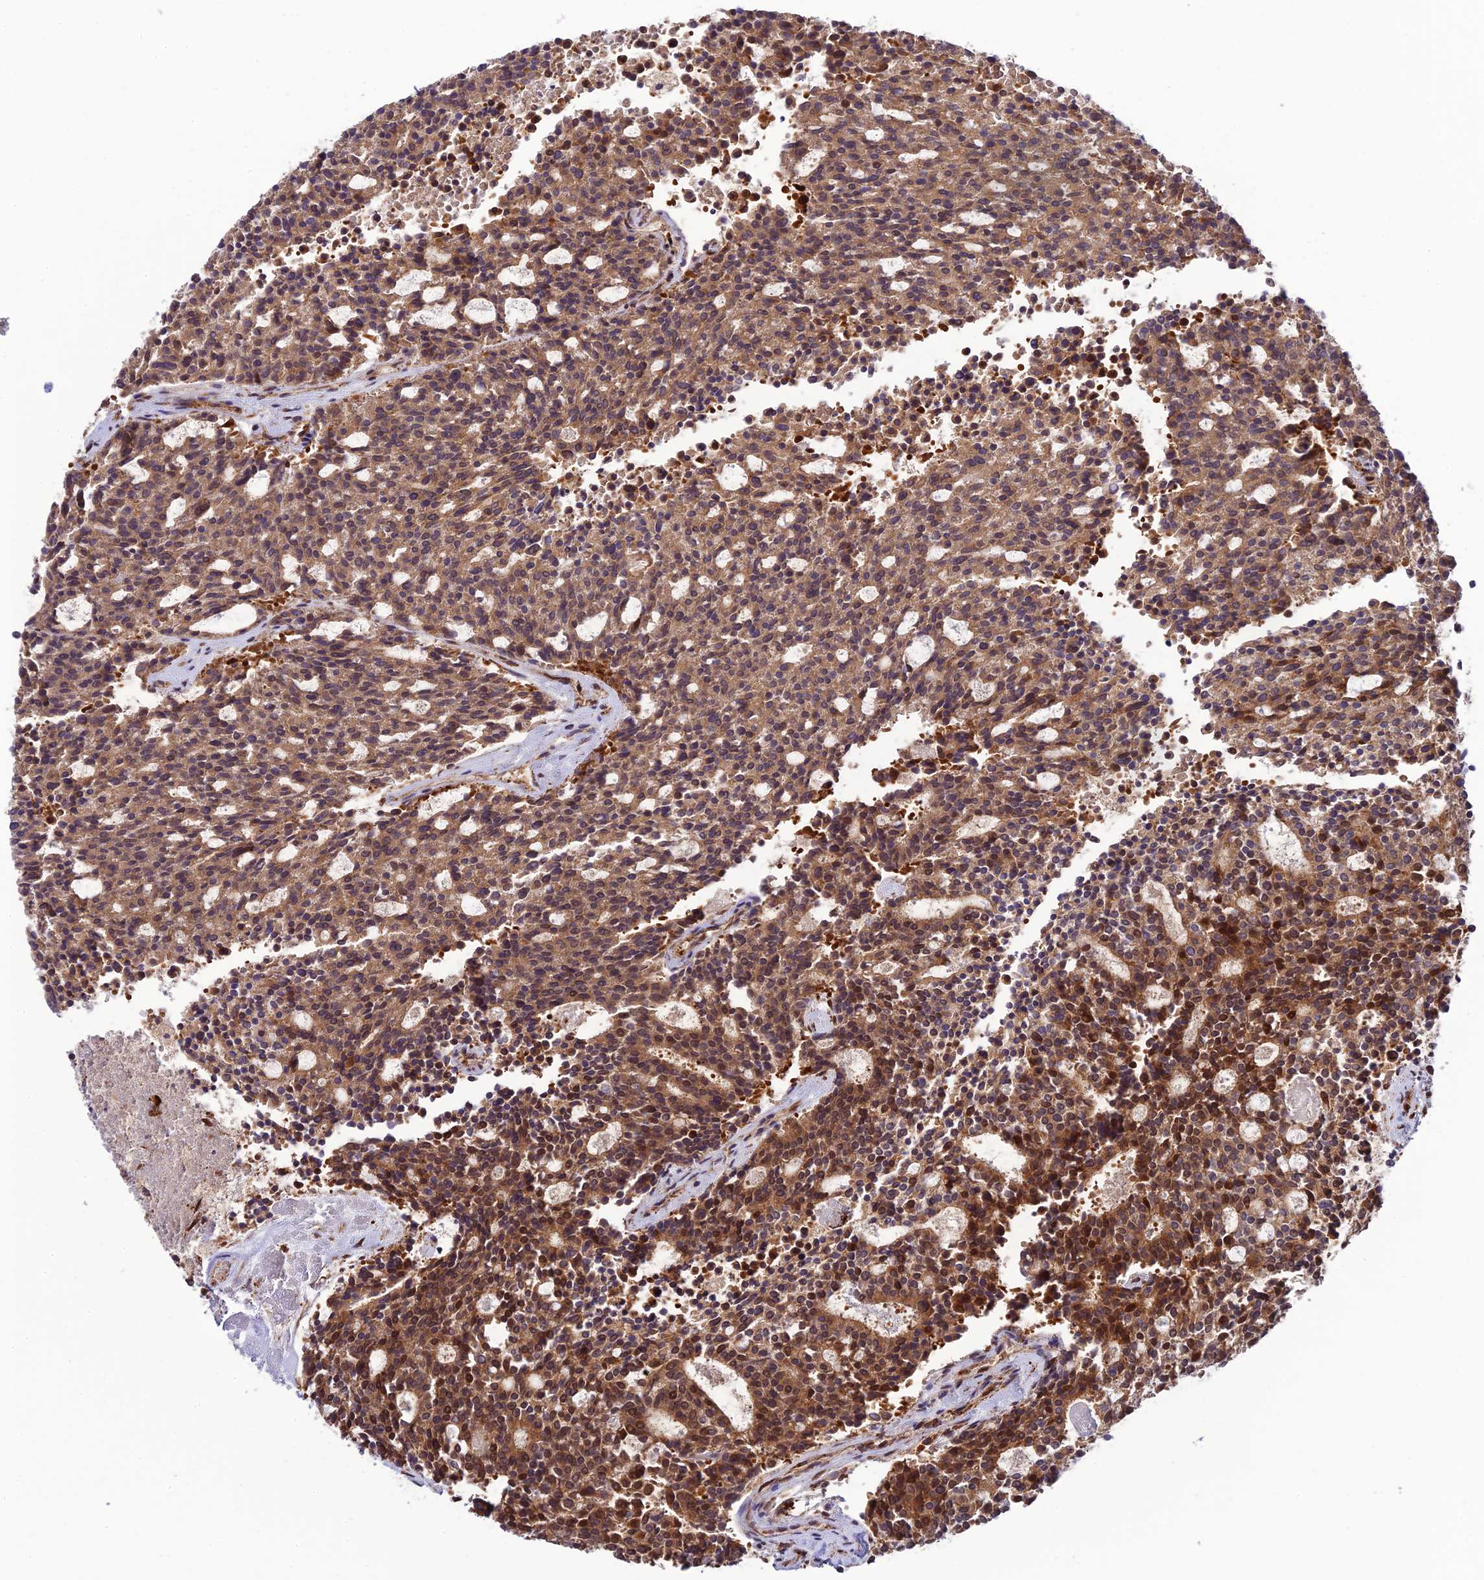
{"staining": {"intensity": "moderate", "quantity": ">75%", "location": "cytoplasmic/membranous"}, "tissue": "carcinoid", "cell_type": "Tumor cells", "image_type": "cancer", "snomed": [{"axis": "morphology", "description": "Carcinoid, malignant, NOS"}, {"axis": "topography", "description": "Pancreas"}], "caption": "The image reveals a brown stain indicating the presence of a protein in the cytoplasmic/membranous of tumor cells in carcinoid (malignant). (Brightfield microscopy of DAB IHC at high magnification).", "gene": "P3H3", "patient": {"sex": "female", "age": 54}}